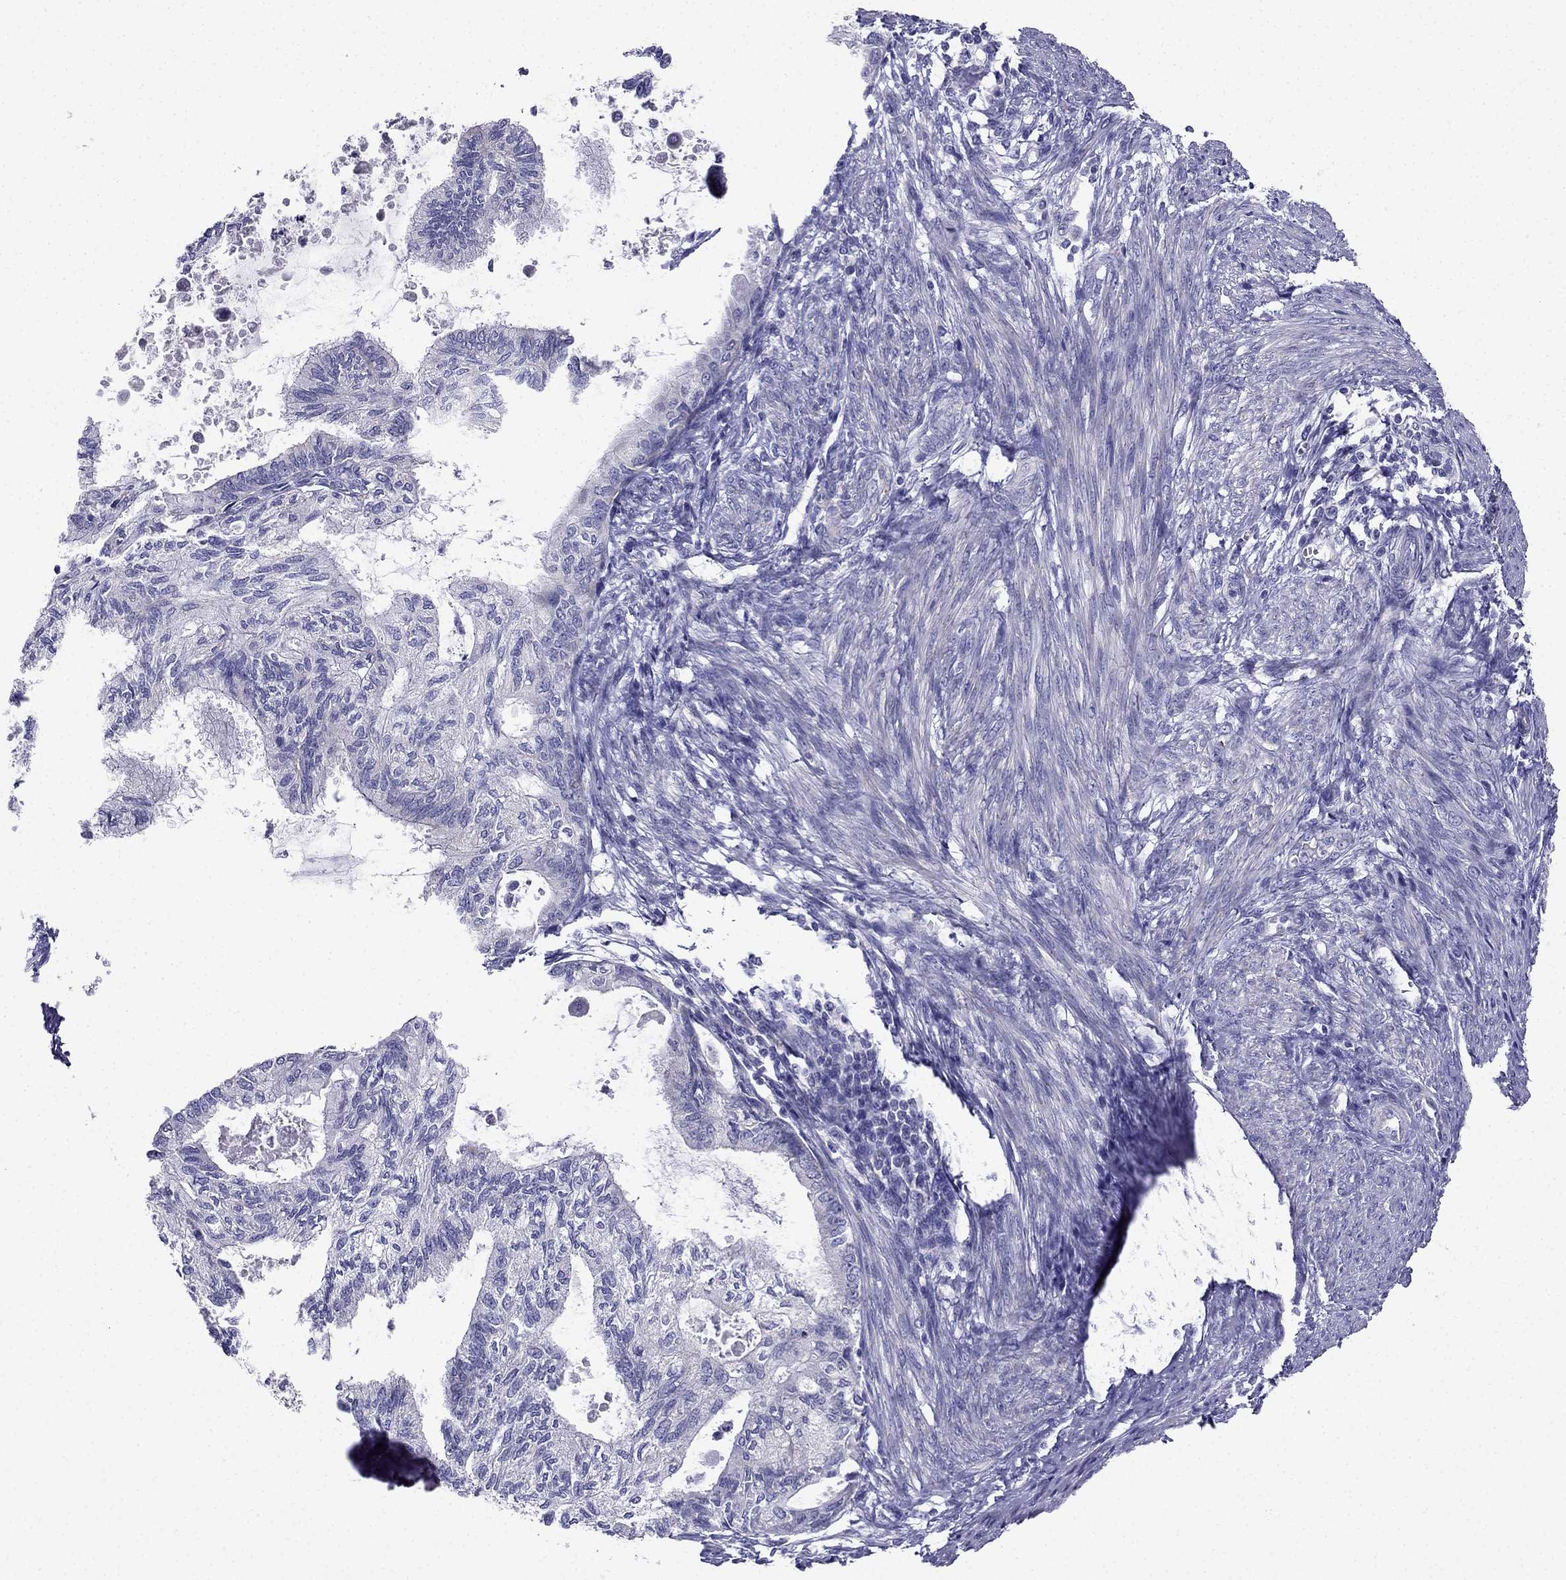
{"staining": {"intensity": "negative", "quantity": "none", "location": "none"}, "tissue": "endometrial cancer", "cell_type": "Tumor cells", "image_type": "cancer", "snomed": [{"axis": "morphology", "description": "Adenocarcinoma, NOS"}, {"axis": "topography", "description": "Endometrium"}], "caption": "Tumor cells show no significant protein expression in adenocarcinoma (endometrial).", "gene": "KIF5A", "patient": {"sex": "female", "age": 86}}